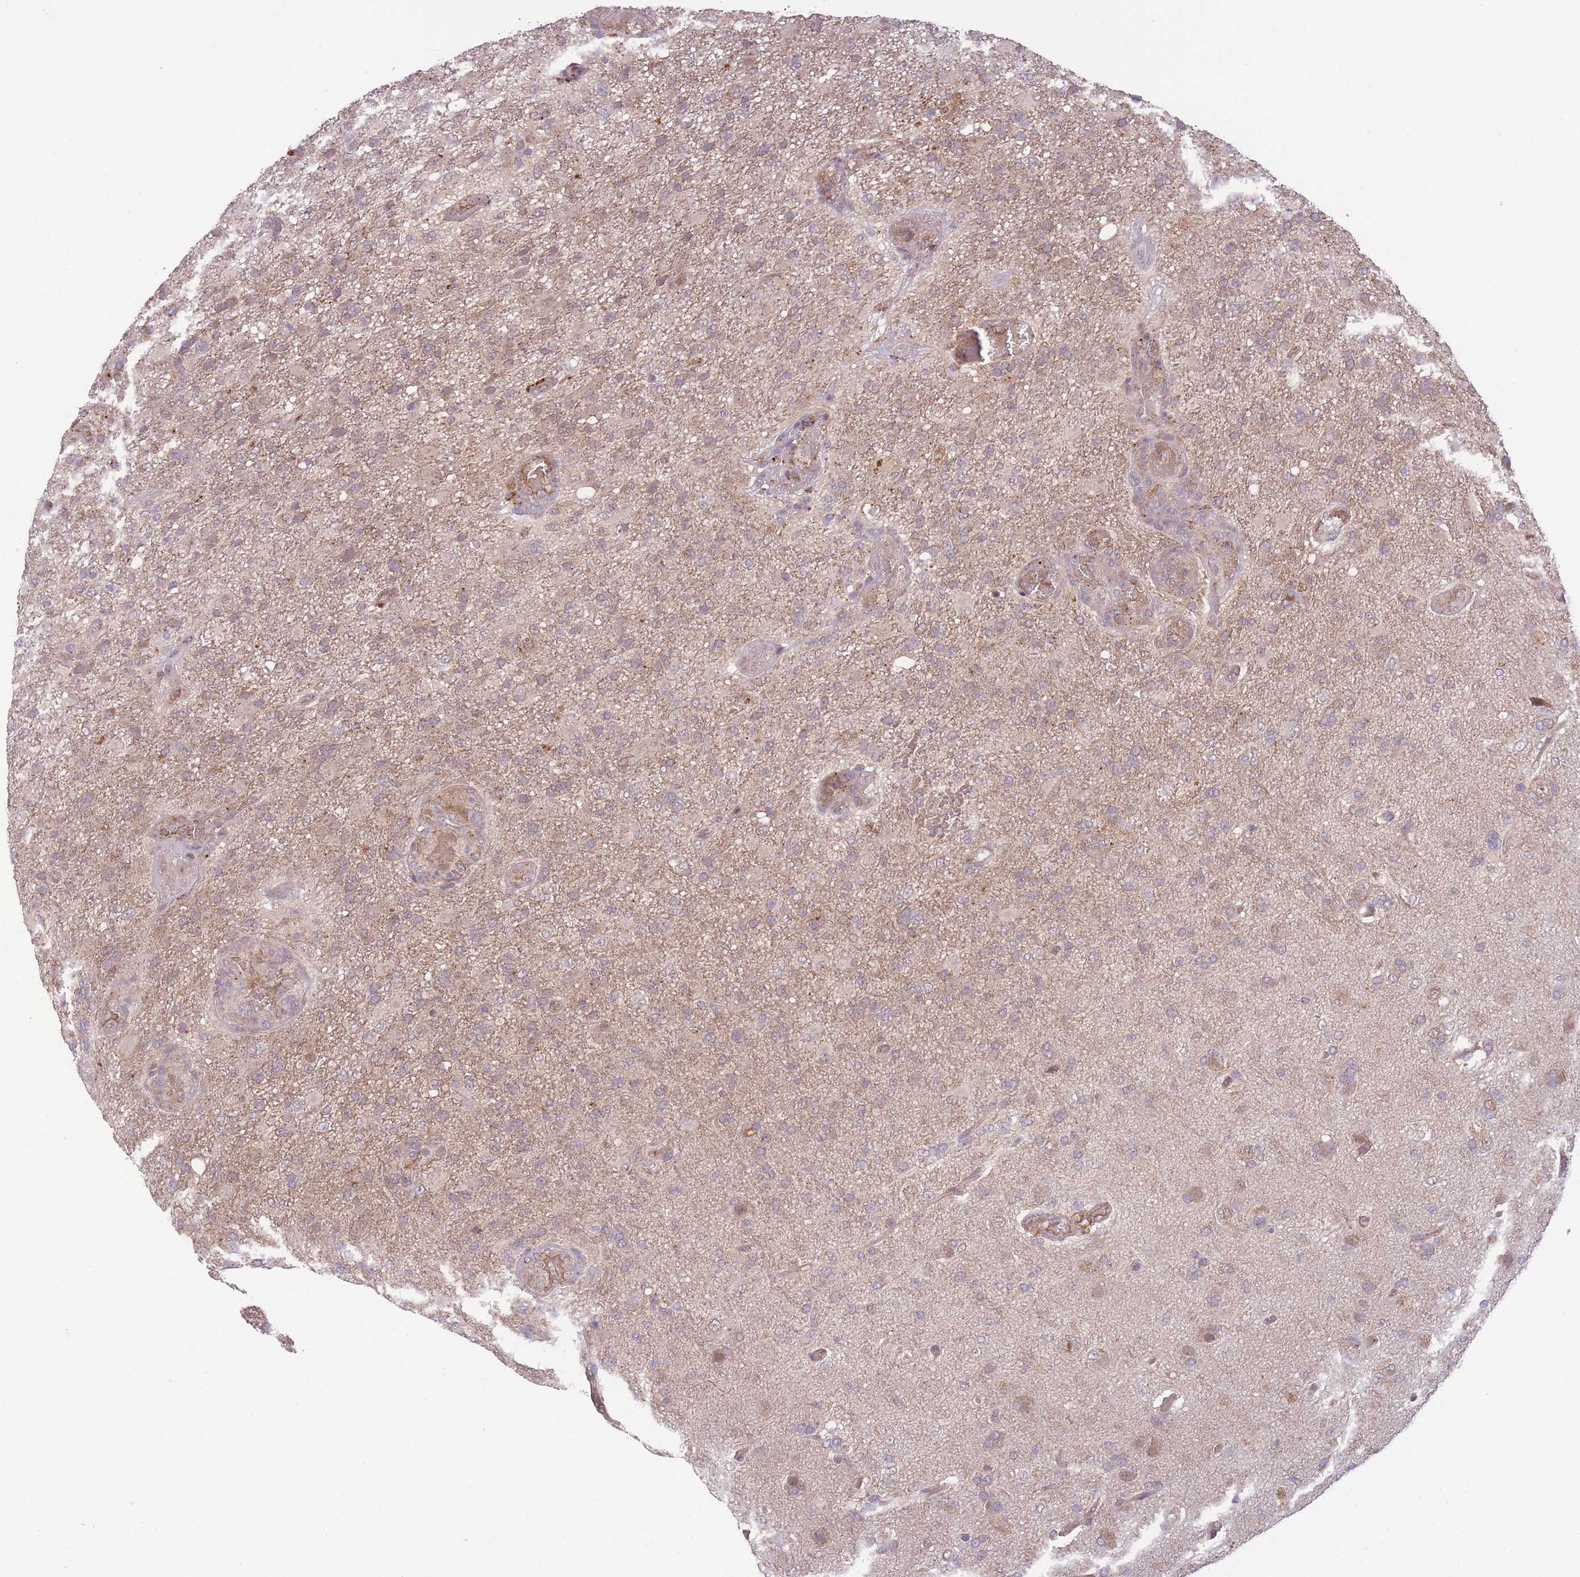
{"staining": {"intensity": "weak", "quantity": ">75%", "location": "cytoplasmic/membranous"}, "tissue": "glioma", "cell_type": "Tumor cells", "image_type": "cancer", "snomed": [{"axis": "morphology", "description": "Glioma, malignant, High grade"}, {"axis": "topography", "description": "Brain"}], "caption": "DAB (3,3'-diaminobenzidine) immunohistochemical staining of human glioma shows weak cytoplasmic/membranous protein positivity in approximately >75% of tumor cells.", "gene": "POLR3F", "patient": {"sex": "female", "age": 74}}